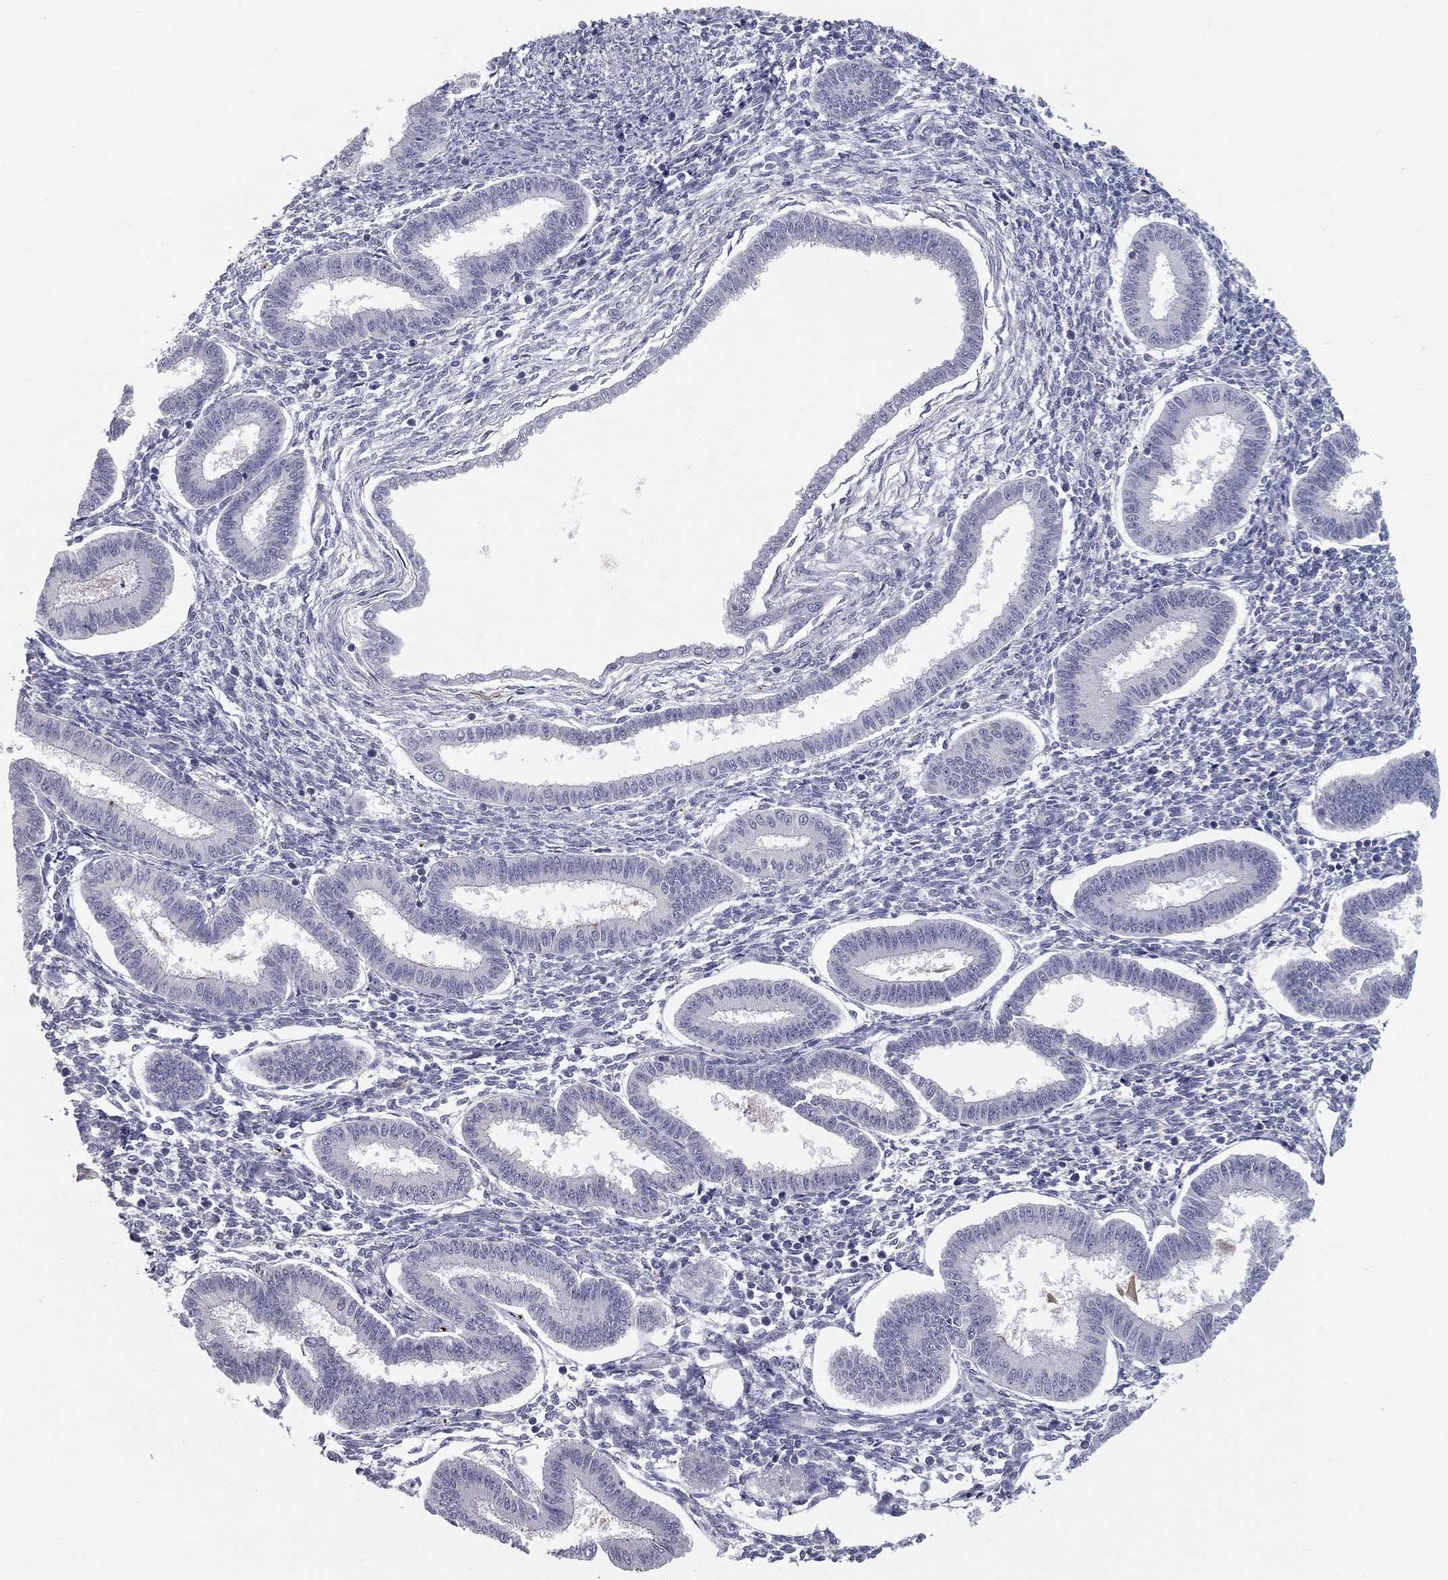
{"staining": {"intensity": "negative", "quantity": "none", "location": "none"}, "tissue": "endometrium", "cell_type": "Cells in endometrial stroma", "image_type": "normal", "snomed": [{"axis": "morphology", "description": "Normal tissue, NOS"}, {"axis": "topography", "description": "Endometrium"}], "caption": "Immunohistochemical staining of unremarkable endometrium displays no significant expression in cells in endometrial stroma.", "gene": "ACE2", "patient": {"sex": "female", "age": 43}}